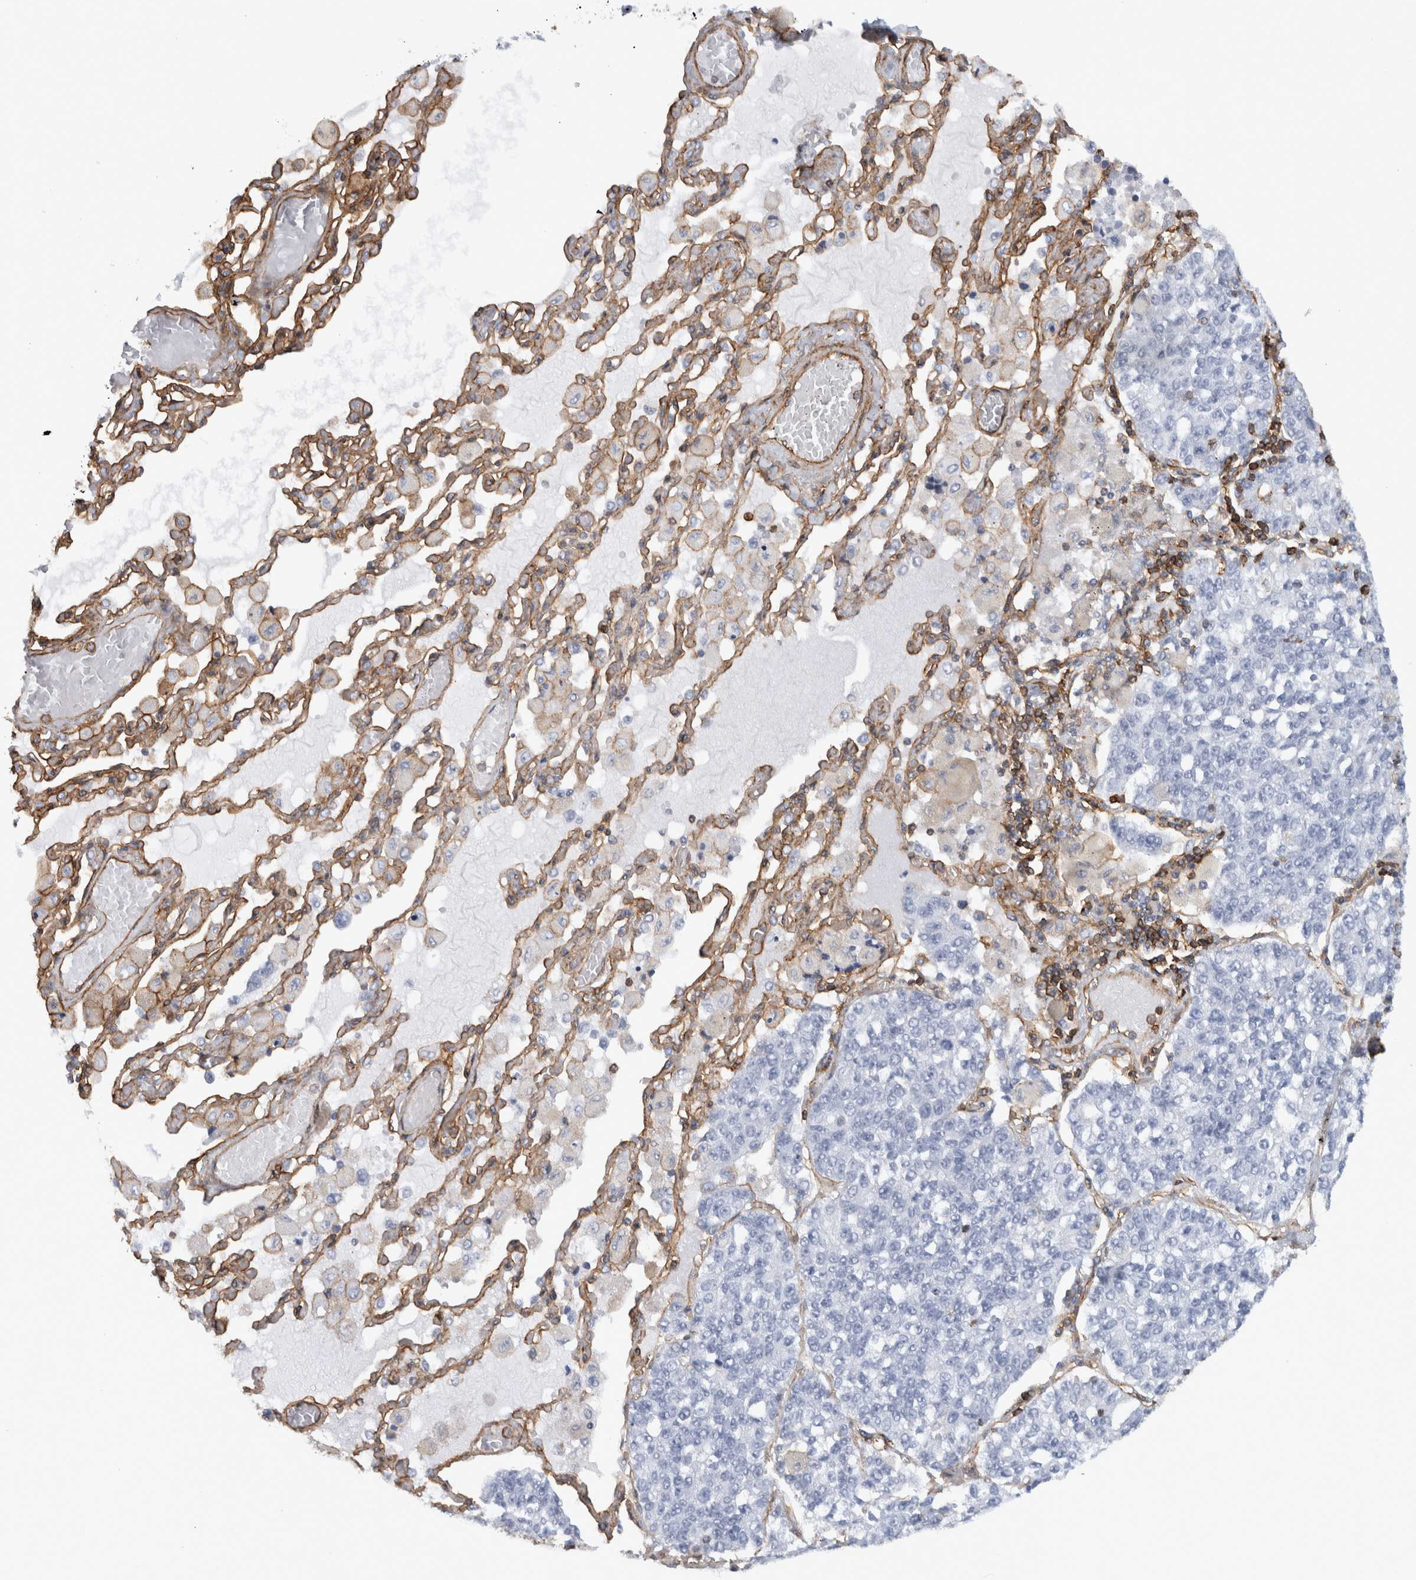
{"staining": {"intensity": "negative", "quantity": "none", "location": "none"}, "tissue": "lung cancer", "cell_type": "Tumor cells", "image_type": "cancer", "snomed": [{"axis": "morphology", "description": "Adenocarcinoma, NOS"}, {"axis": "topography", "description": "Lung"}], "caption": "The micrograph shows no significant staining in tumor cells of lung cancer. (Brightfield microscopy of DAB (3,3'-diaminobenzidine) immunohistochemistry at high magnification).", "gene": "AHNAK", "patient": {"sex": "male", "age": 49}}